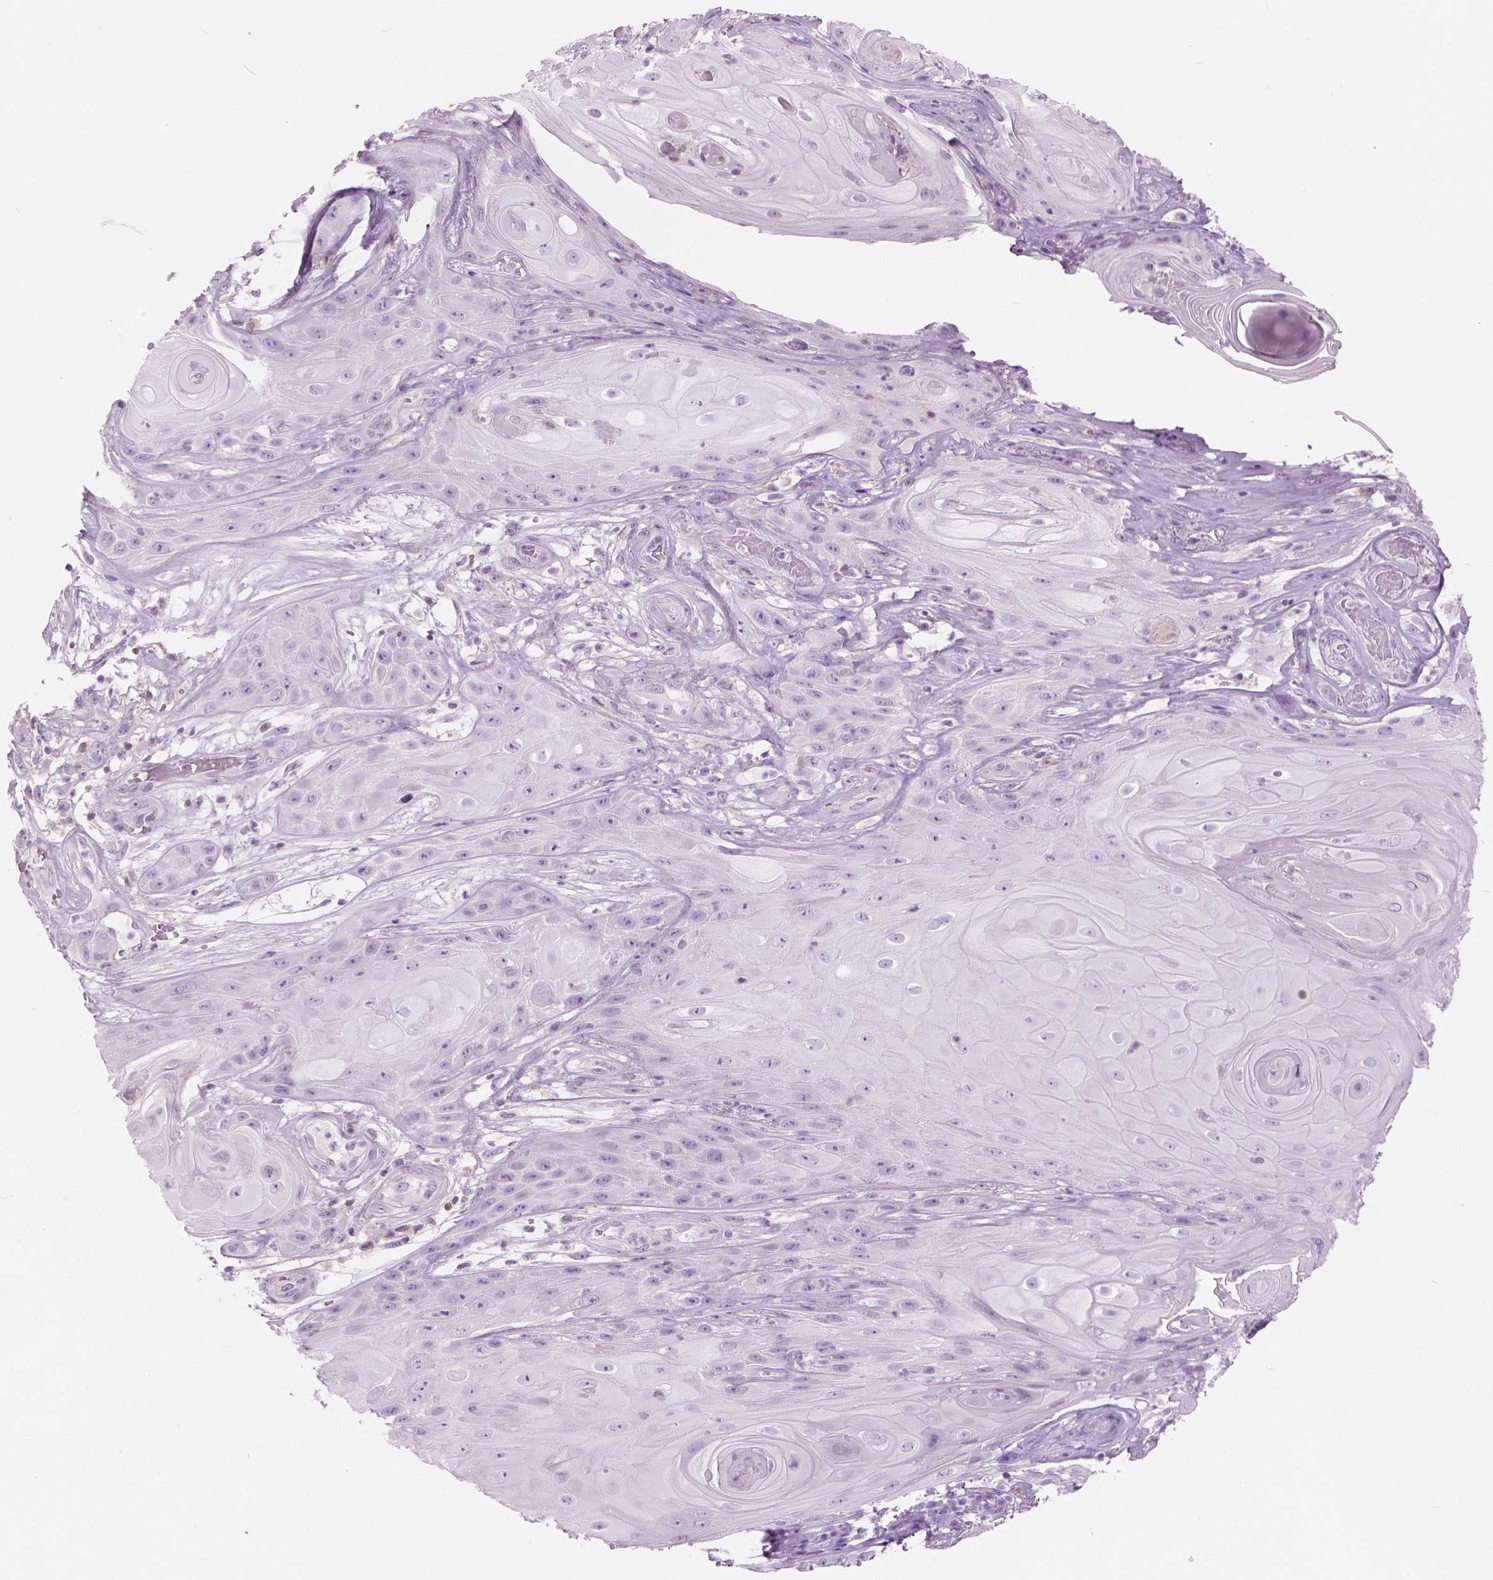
{"staining": {"intensity": "negative", "quantity": "none", "location": "none"}, "tissue": "skin cancer", "cell_type": "Tumor cells", "image_type": "cancer", "snomed": [{"axis": "morphology", "description": "Squamous cell carcinoma, NOS"}, {"axis": "topography", "description": "Skin"}], "caption": "Immunohistochemistry (IHC) of human skin cancer (squamous cell carcinoma) exhibits no positivity in tumor cells.", "gene": "GALM", "patient": {"sex": "male", "age": 62}}